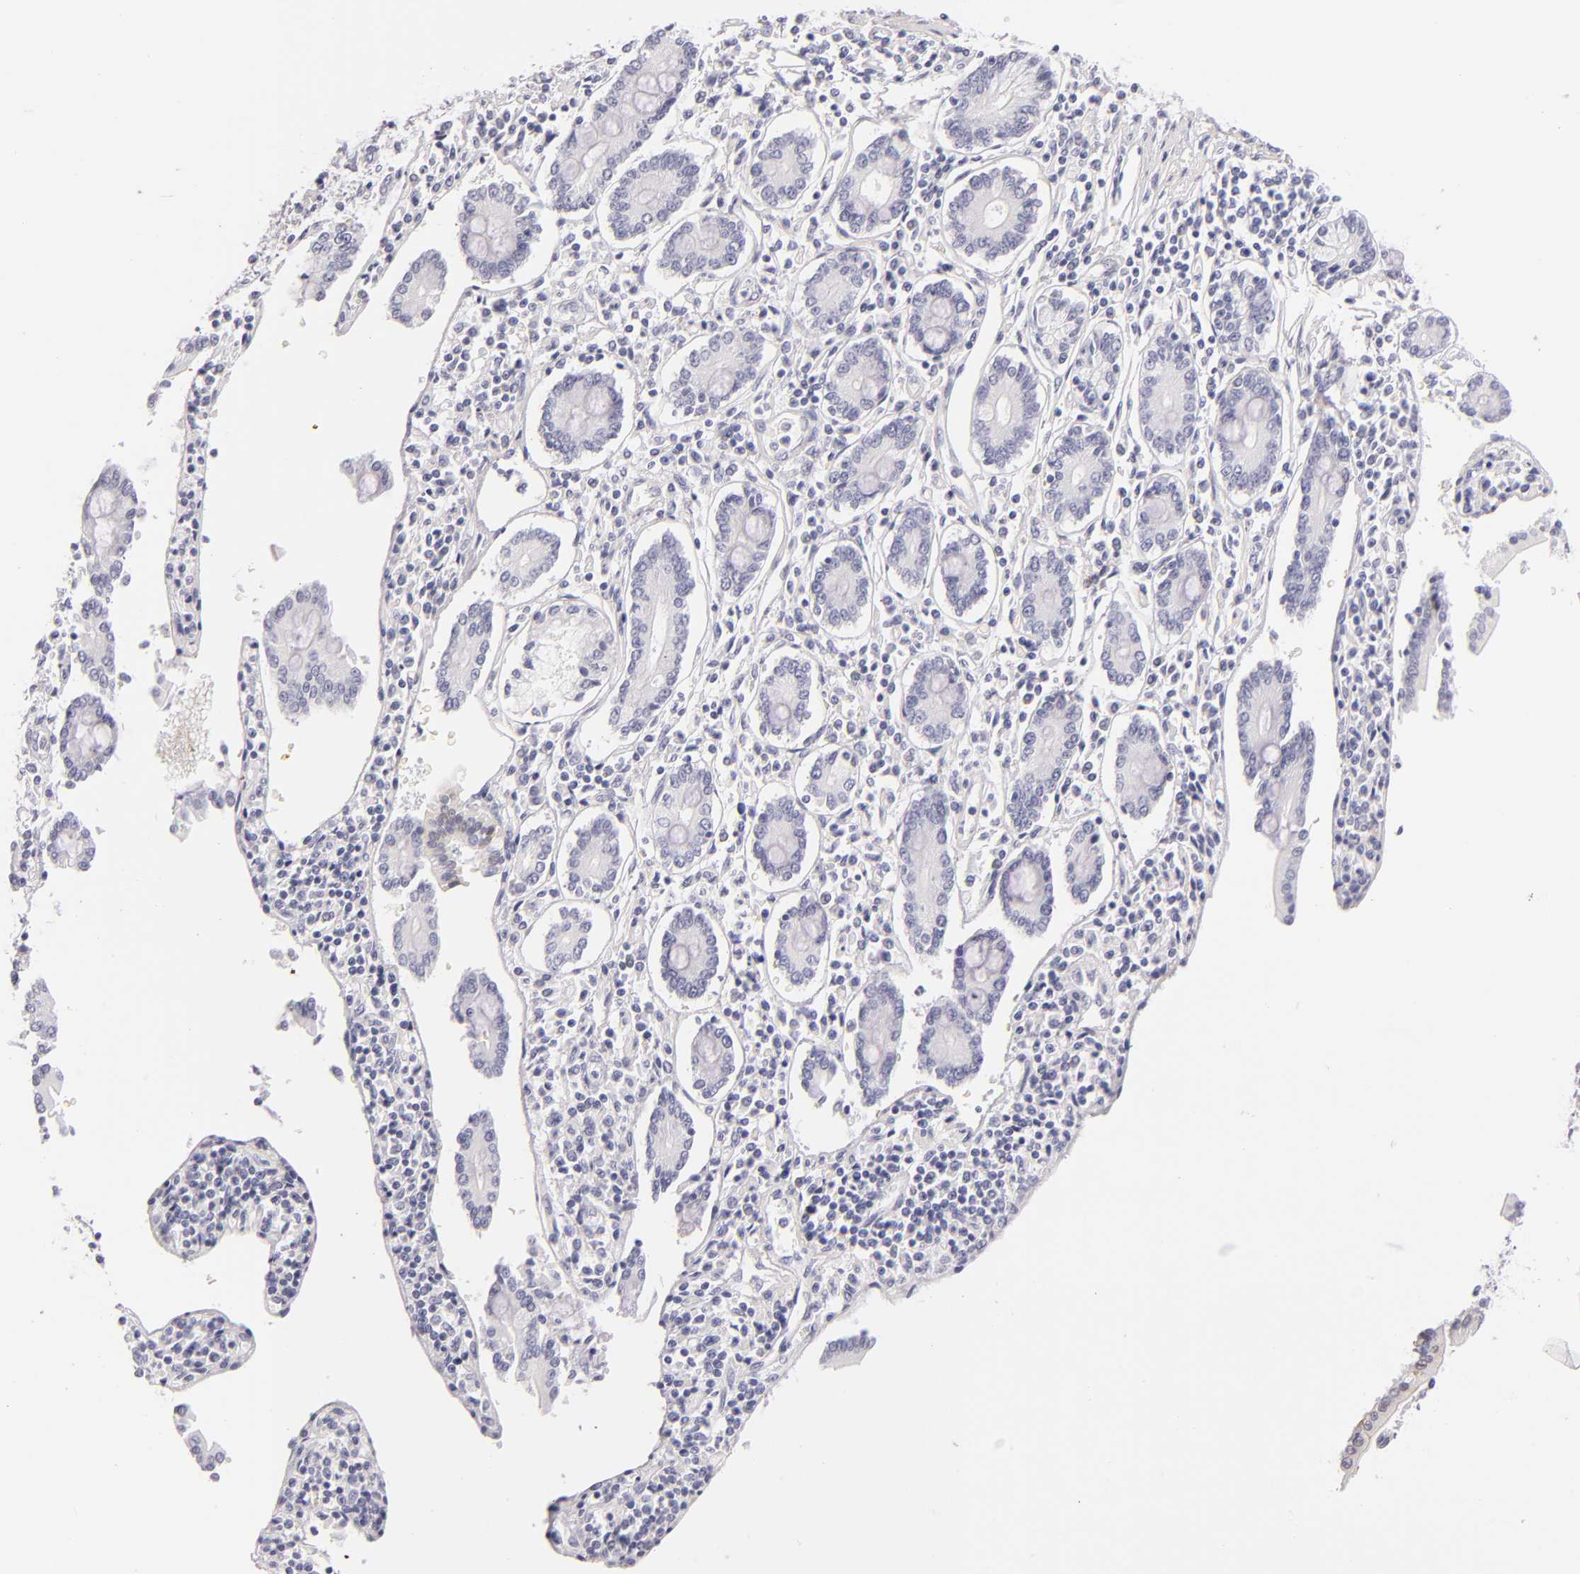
{"staining": {"intensity": "negative", "quantity": "none", "location": "none"}, "tissue": "pancreatic cancer", "cell_type": "Tumor cells", "image_type": "cancer", "snomed": [{"axis": "morphology", "description": "Adenocarcinoma, NOS"}, {"axis": "topography", "description": "Pancreas"}], "caption": "Pancreatic adenocarcinoma stained for a protein using IHC exhibits no expression tumor cells.", "gene": "FABP1", "patient": {"sex": "female", "age": 57}}